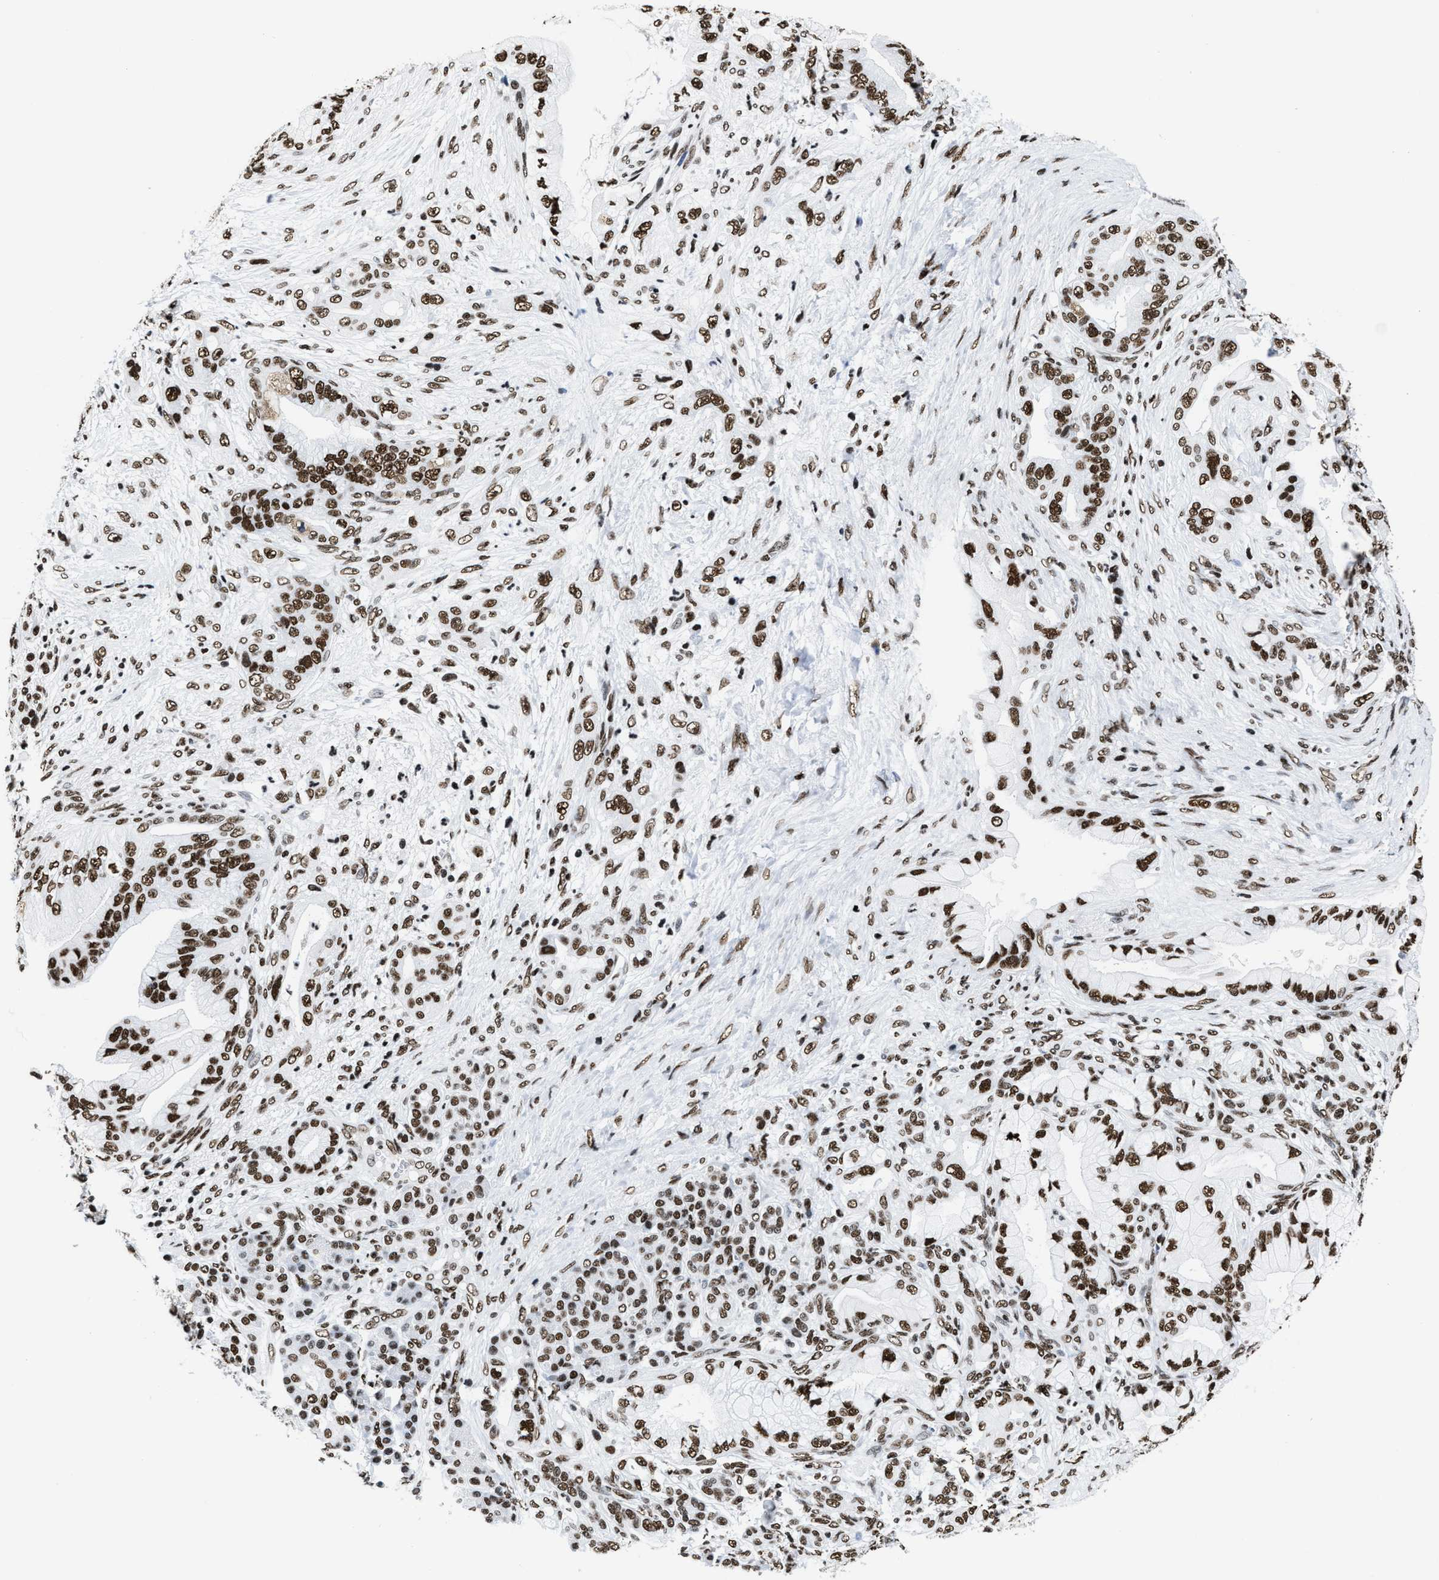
{"staining": {"intensity": "strong", "quantity": ">75%", "location": "nuclear"}, "tissue": "pancreatic cancer", "cell_type": "Tumor cells", "image_type": "cancer", "snomed": [{"axis": "morphology", "description": "Adenocarcinoma, NOS"}, {"axis": "topography", "description": "Pancreas"}], "caption": "A histopathology image of pancreatic cancer stained for a protein displays strong nuclear brown staining in tumor cells. (Brightfield microscopy of DAB IHC at high magnification).", "gene": "SMARCC2", "patient": {"sex": "male", "age": 59}}